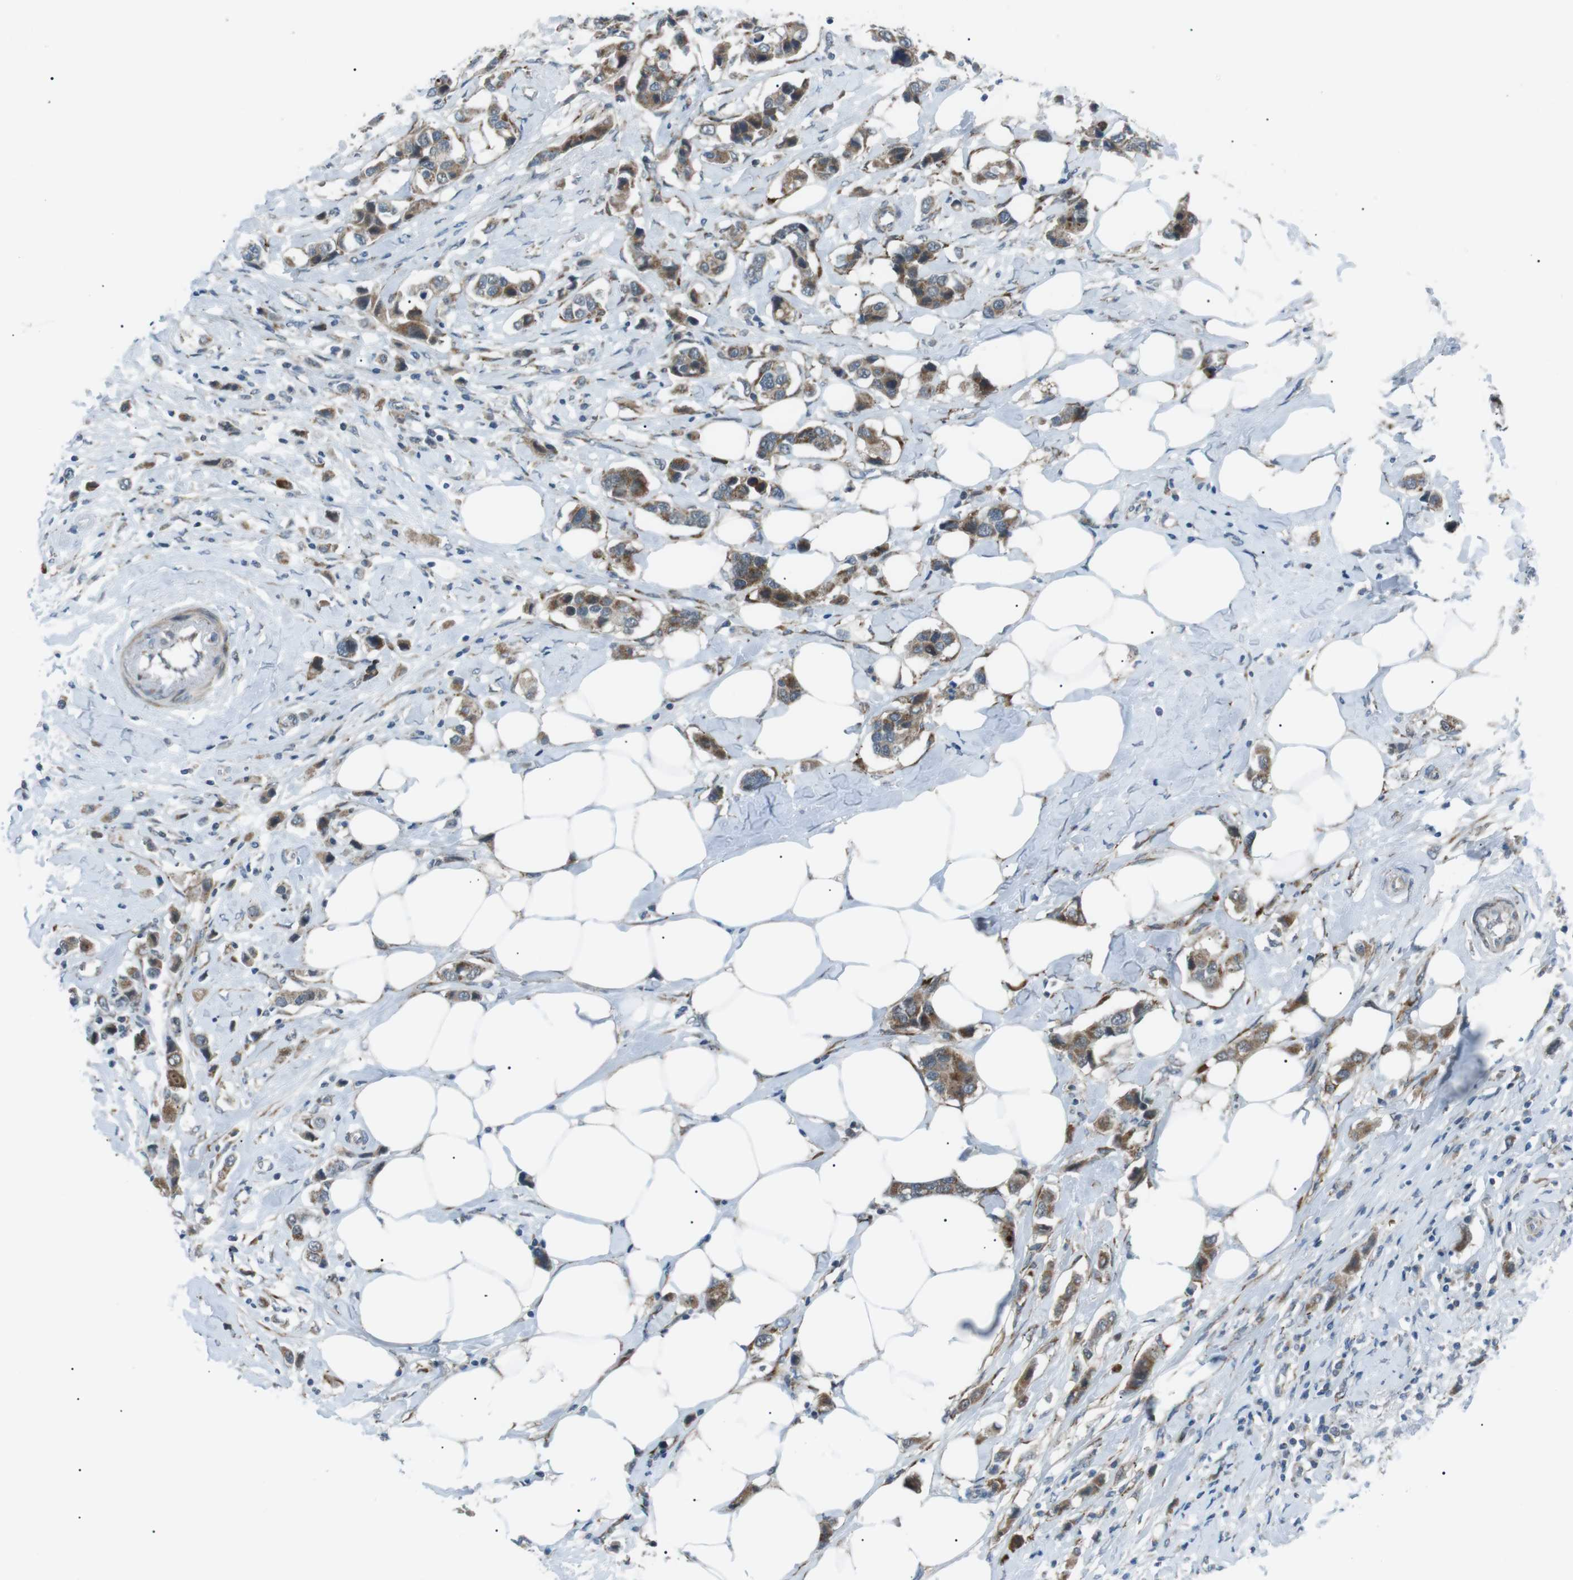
{"staining": {"intensity": "moderate", "quantity": ">75%", "location": "cytoplasmic/membranous"}, "tissue": "breast cancer", "cell_type": "Tumor cells", "image_type": "cancer", "snomed": [{"axis": "morphology", "description": "Normal tissue, NOS"}, {"axis": "morphology", "description": "Duct carcinoma"}, {"axis": "topography", "description": "Breast"}], "caption": "Protein expression analysis of breast cancer demonstrates moderate cytoplasmic/membranous staining in about >75% of tumor cells. The staining was performed using DAB (3,3'-diaminobenzidine), with brown indicating positive protein expression. Nuclei are stained blue with hematoxylin.", "gene": "ARID5B", "patient": {"sex": "female", "age": 50}}